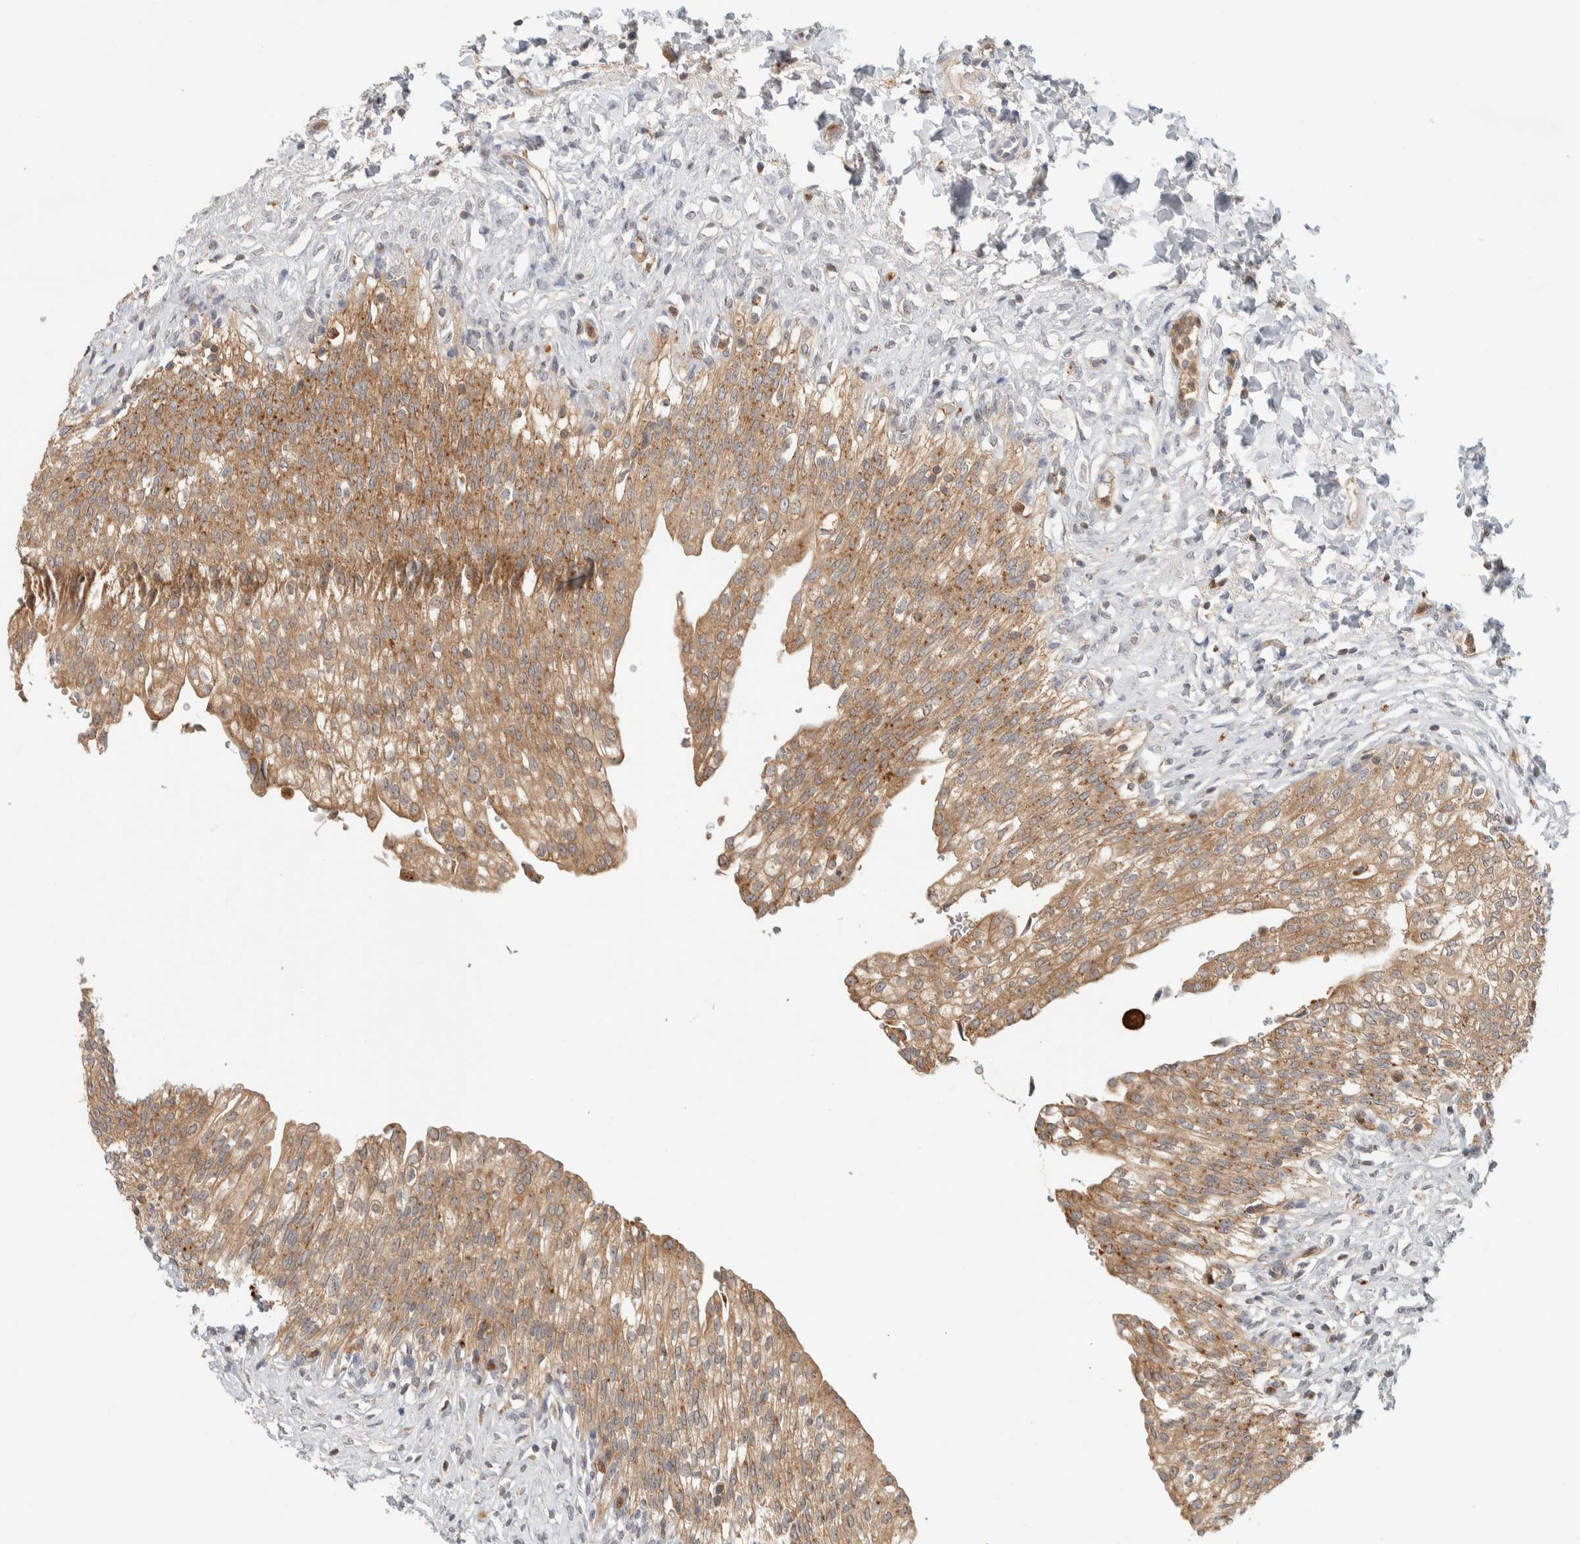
{"staining": {"intensity": "moderate", "quantity": ">75%", "location": "cytoplasmic/membranous"}, "tissue": "urinary bladder", "cell_type": "Urothelial cells", "image_type": "normal", "snomed": [{"axis": "morphology", "description": "Urothelial carcinoma, High grade"}, {"axis": "topography", "description": "Urinary bladder"}], "caption": "The histopathology image reveals a brown stain indicating the presence of a protein in the cytoplasmic/membranous of urothelial cells in urinary bladder.", "gene": "GCLM", "patient": {"sex": "male", "age": 46}}